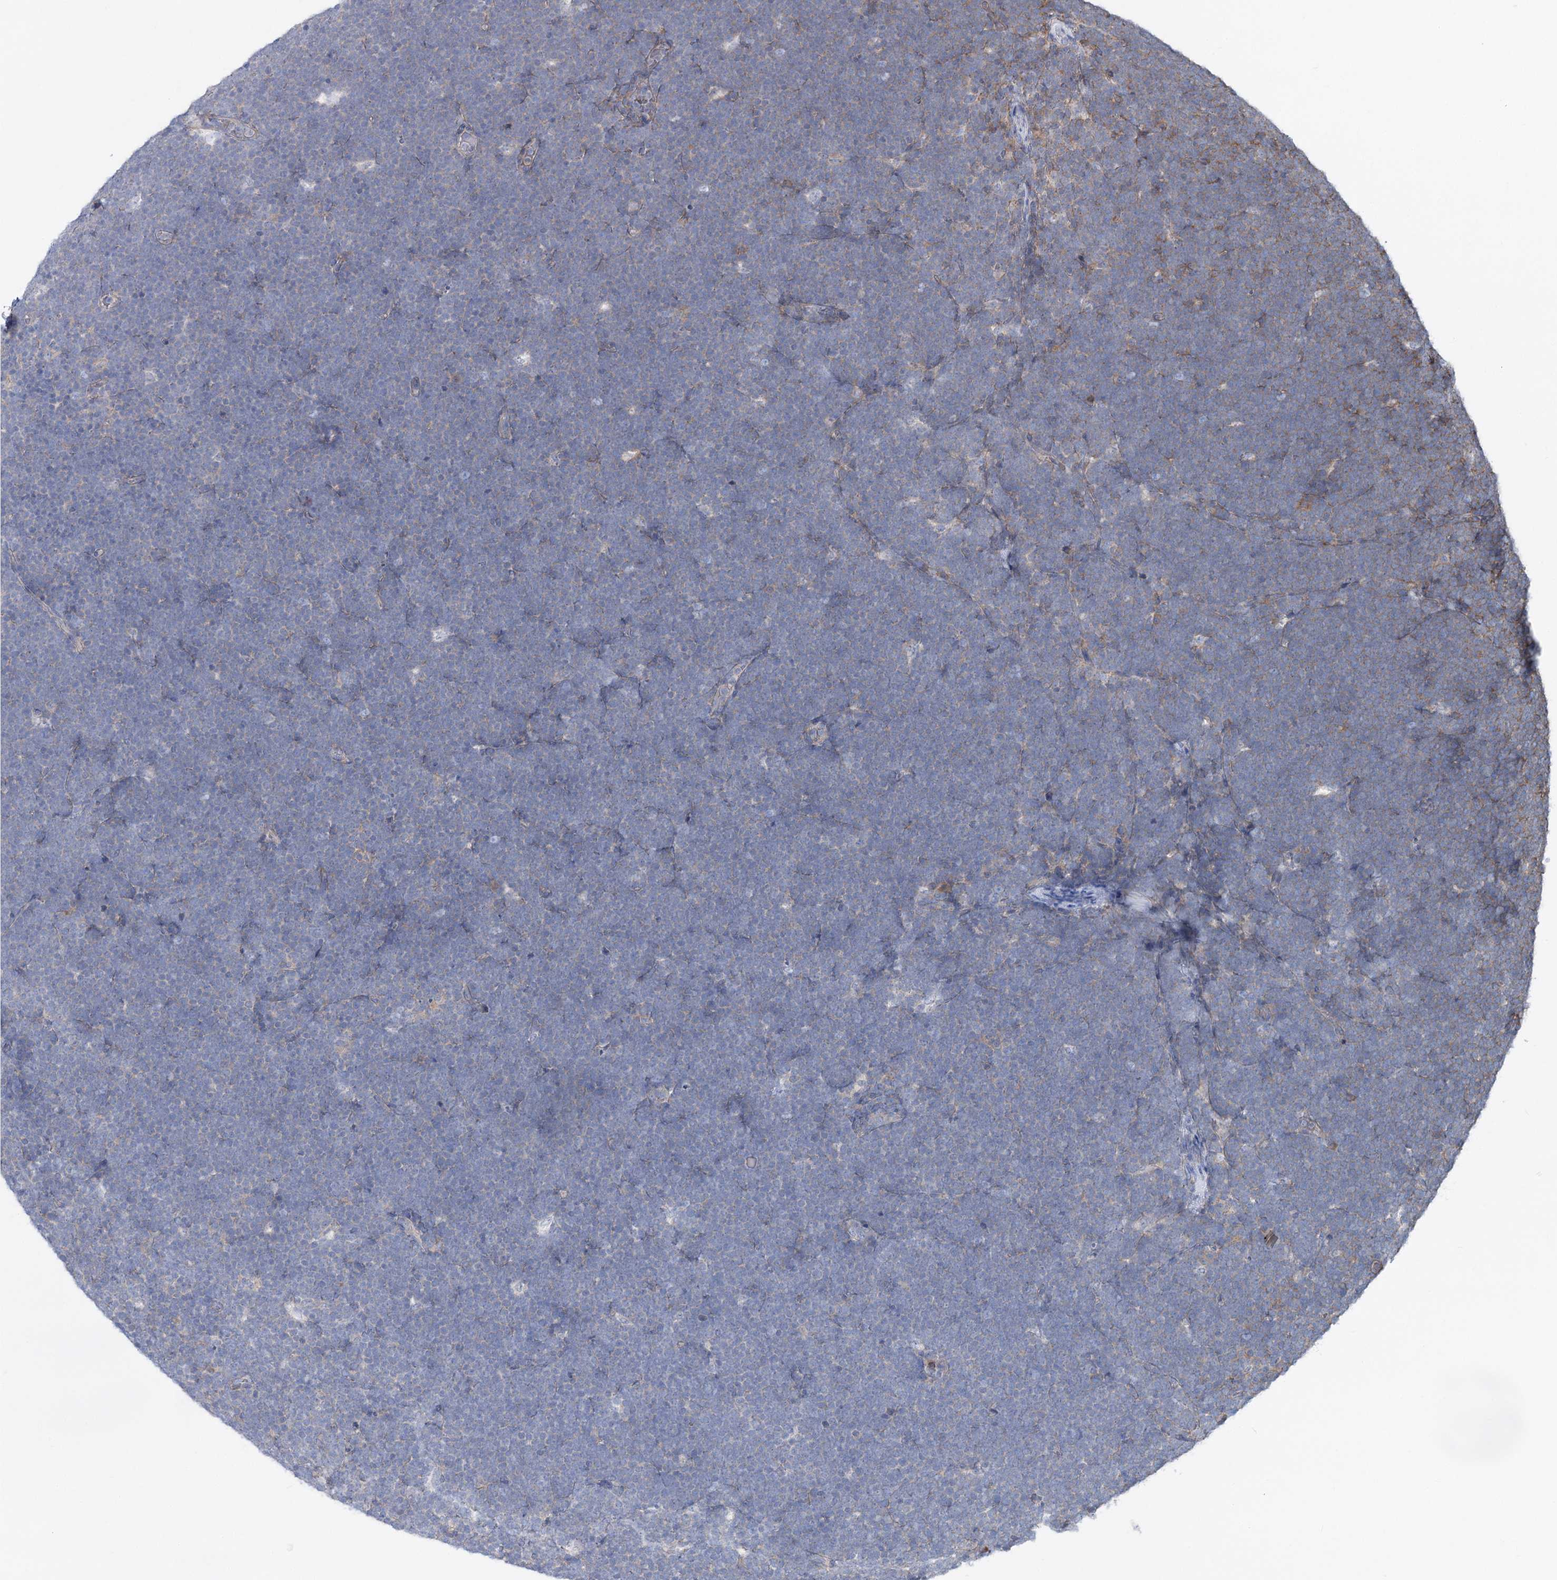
{"staining": {"intensity": "negative", "quantity": "none", "location": "none"}, "tissue": "lymphoma", "cell_type": "Tumor cells", "image_type": "cancer", "snomed": [{"axis": "morphology", "description": "Malignant lymphoma, non-Hodgkin's type, High grade"}, {"axis": "topography", "description": "Lymph node"}], "caption": "Immunohistochemistry image of malignant lymphoma, non-Hodgkin's type (high-grade) stained for a protein (brown), which displays no expression in tumor cells.", "gene": "LARP1B", "patient": {"sex": "male", "age": 13}}